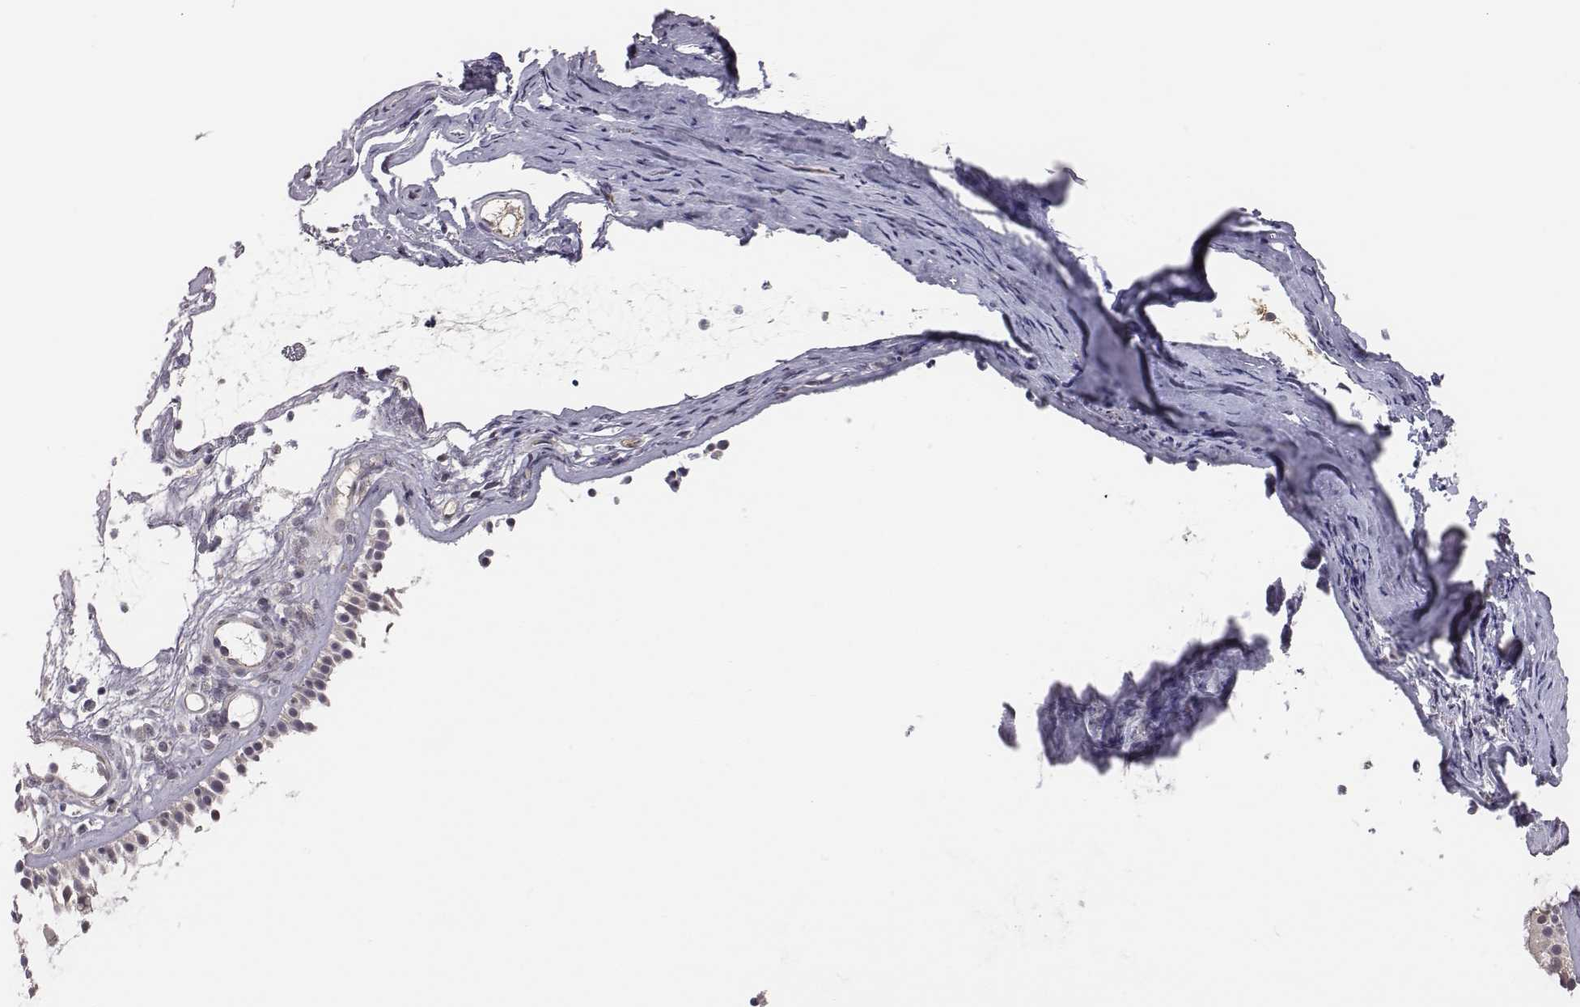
{"staining": {"intensity": "weak", "quantity": "<25%", "location": "cytoplasmic/membranous"}, "tissue": "nasopharynx", "cell_type": "Respiratory epithelial cells", "image_type": "normal", "snomed": [{"axis": "morphology", "description": "Normal tissue, NOS"}, {"axis": "topography", "description": "Nasopharynx"}], "caption": "Unremarkable nasopharynx was stained to show a protein in brown. There is no significant positivity in respiratory epithelial cells. The staining is performed using DAB brown chromogen with nuclei counter-stained in using hematoxylin.", "gene": "SMURF2", "patient": {"sex": "male", "age": 68}}